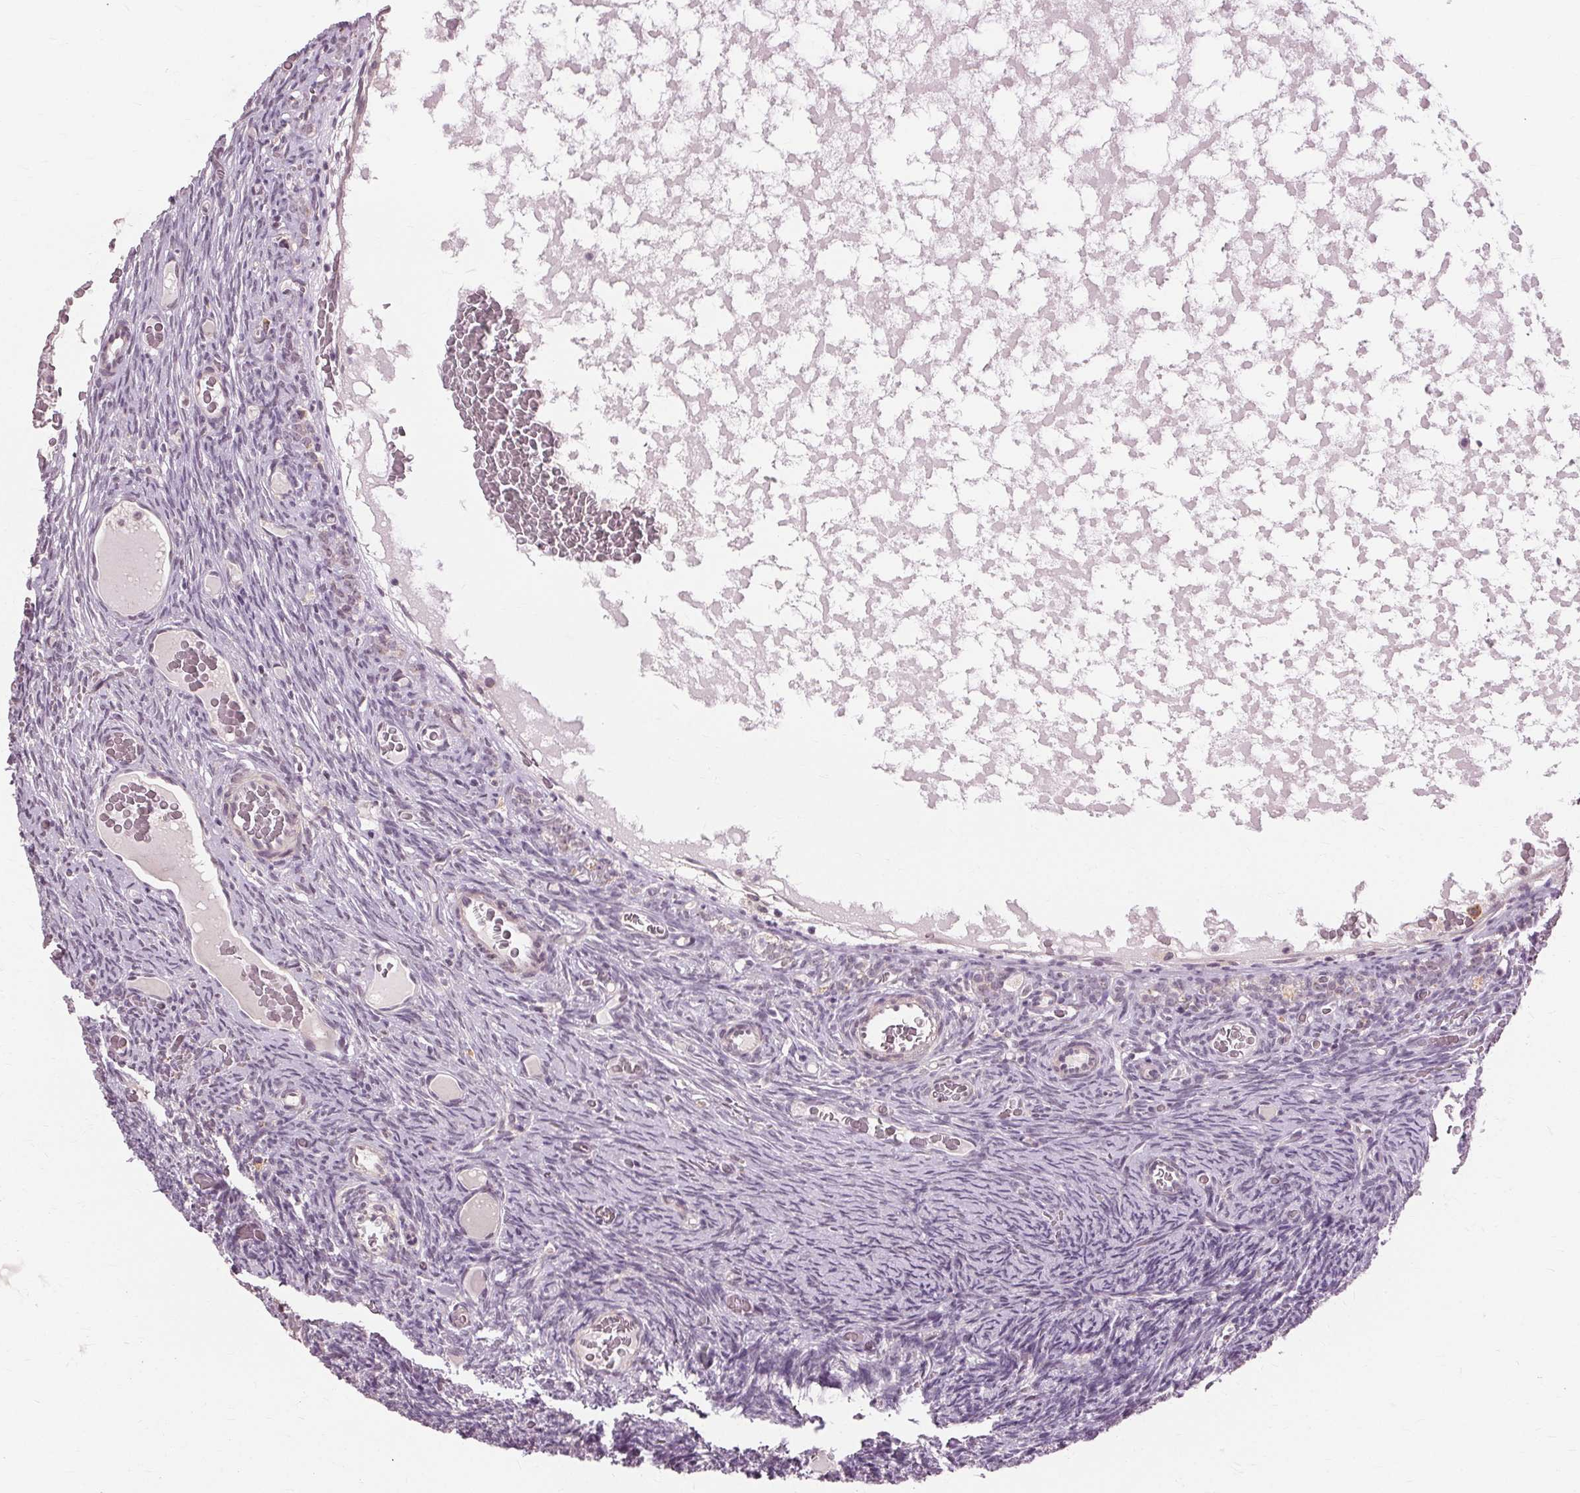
{"staining": {"intensity": "negative", "quantity": "none", "location": "none"}, "tissue": "ovary", "cell_type": "Follicle cells", "image_type": "normal", "snomed": [{"axis": "morphology", "description": "Normal tissue, NOS"}, {"axis": "topography", "description": "Ovary"}], "caption": "Follicle cells show no significant protein staining in benign ovary. (DAB (3,3'-diaminobenzidine) immunohistochemistry (IHC), high magnification).", "gene": "SIGLEC6", "patient": {"sex": "female", "age": 34}}